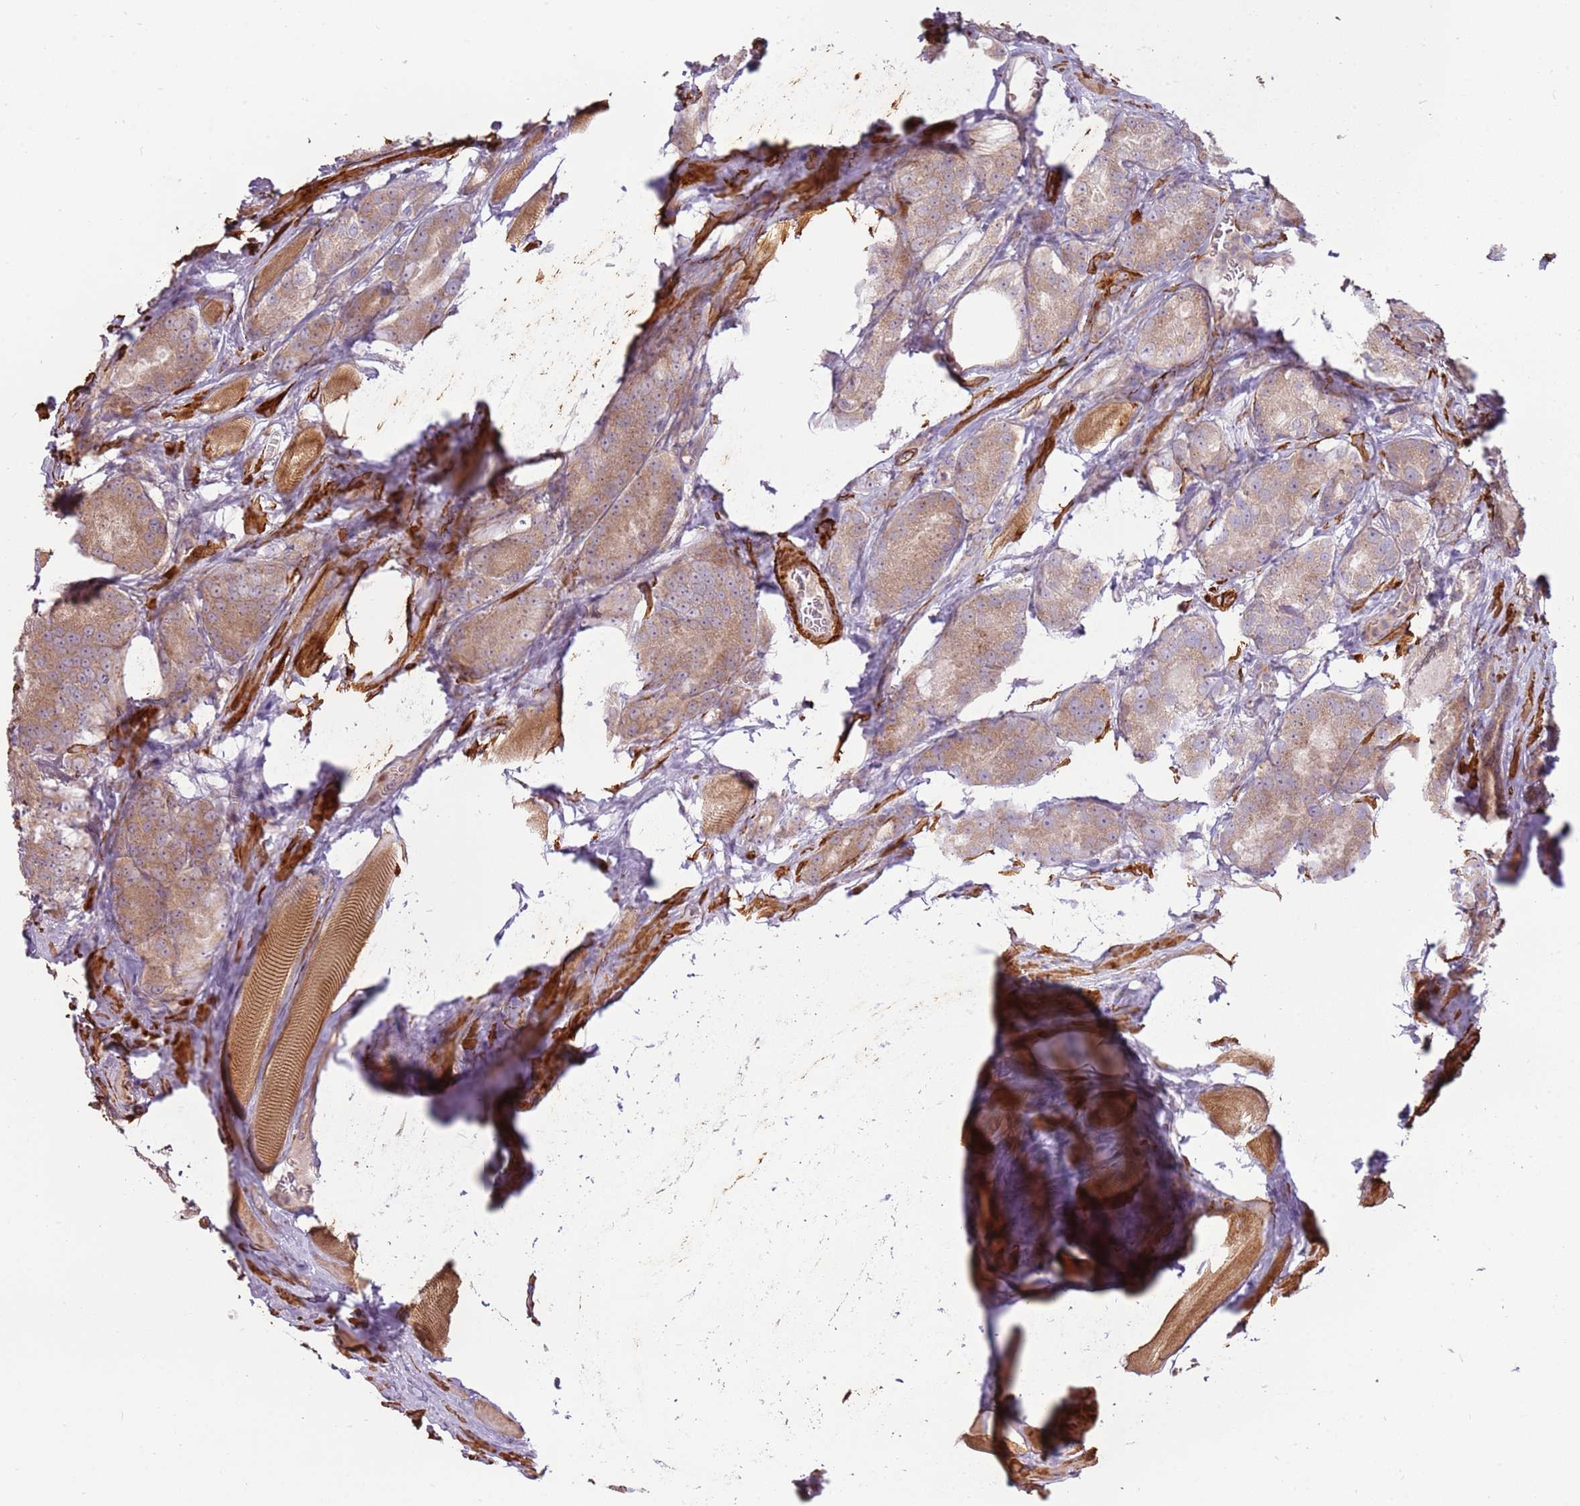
{"staining": {"intensity": "moderate", "quantity": ">75%", "location": "cytoplasmic/membranous"}, "tissue": "prostate cancer", "cell_type": "Tumor cells", "image_type": "cancer", "snomed": [{"axis": "morphology", "description": "Adenocarcinoma, Low grade"}, {"axis": "topography", "description": "Prostate"}], "caption": "Human prostate cancer stained for a protein (brown) shows moderate cytoplasmic/membranous positive positivity in approximately >75% of tumor cells.", "gene": "RNF128", "patient": {"sex": "male", "age": 68}}